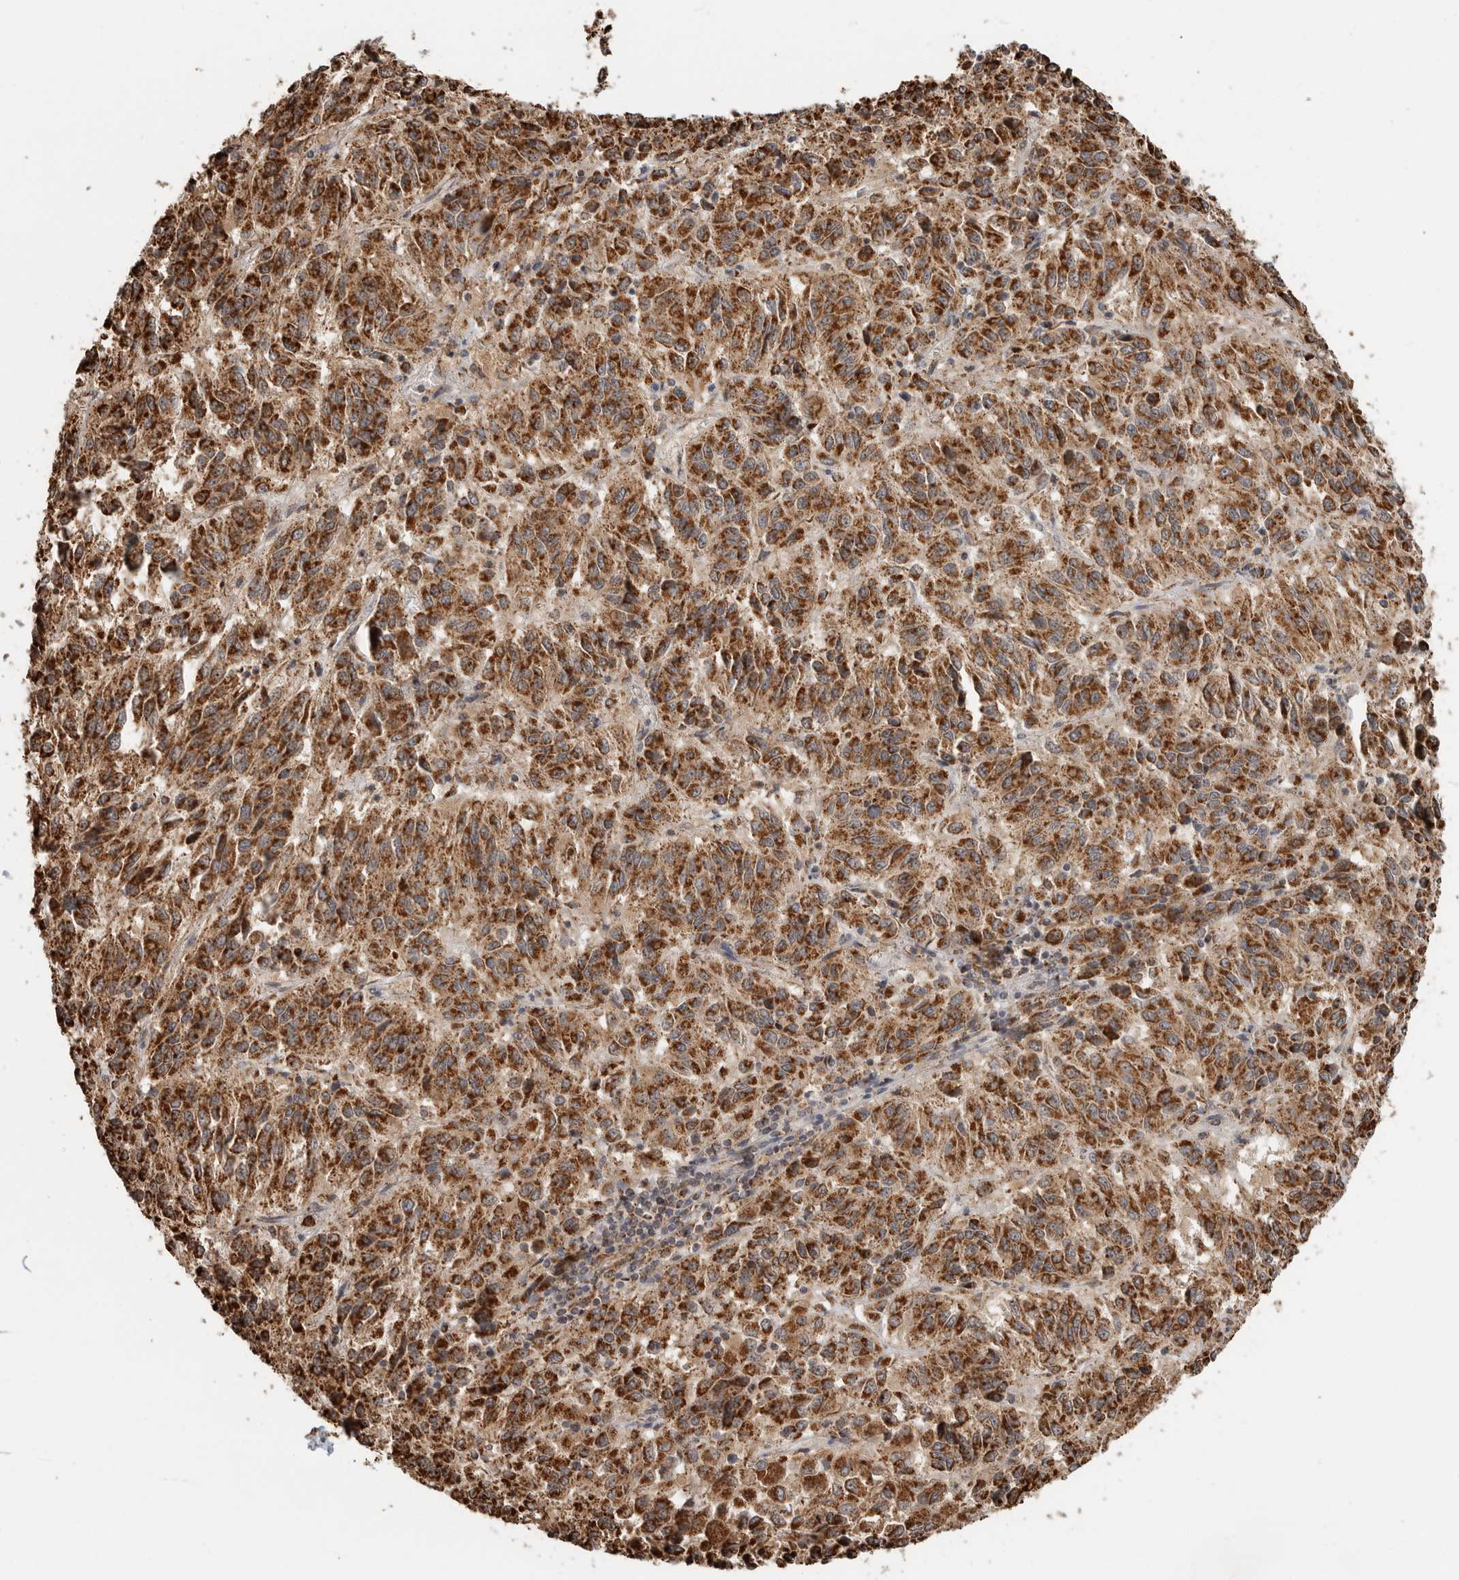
{"staining": {"intensity": "strong", "quantity": ">75%", "location": "cytoplasmic/membranous"}, "tissue": "melanoma", "cell_type": "Tumor cells", "image_type": "cancer", "snomed": [{"axis": "morphology", "description": "Malignant melanoma, Metastatic site"}, {"axis": "topography", "description": "Lung"}], "caption": "Human melanoma stained for a protein (brown) exhibits strong cytoplasmic/membranous positive positivity in approximately >75% of tumor cells.", "gene": "GCNT2", "patient": {"sex": "male", "age": 64}}